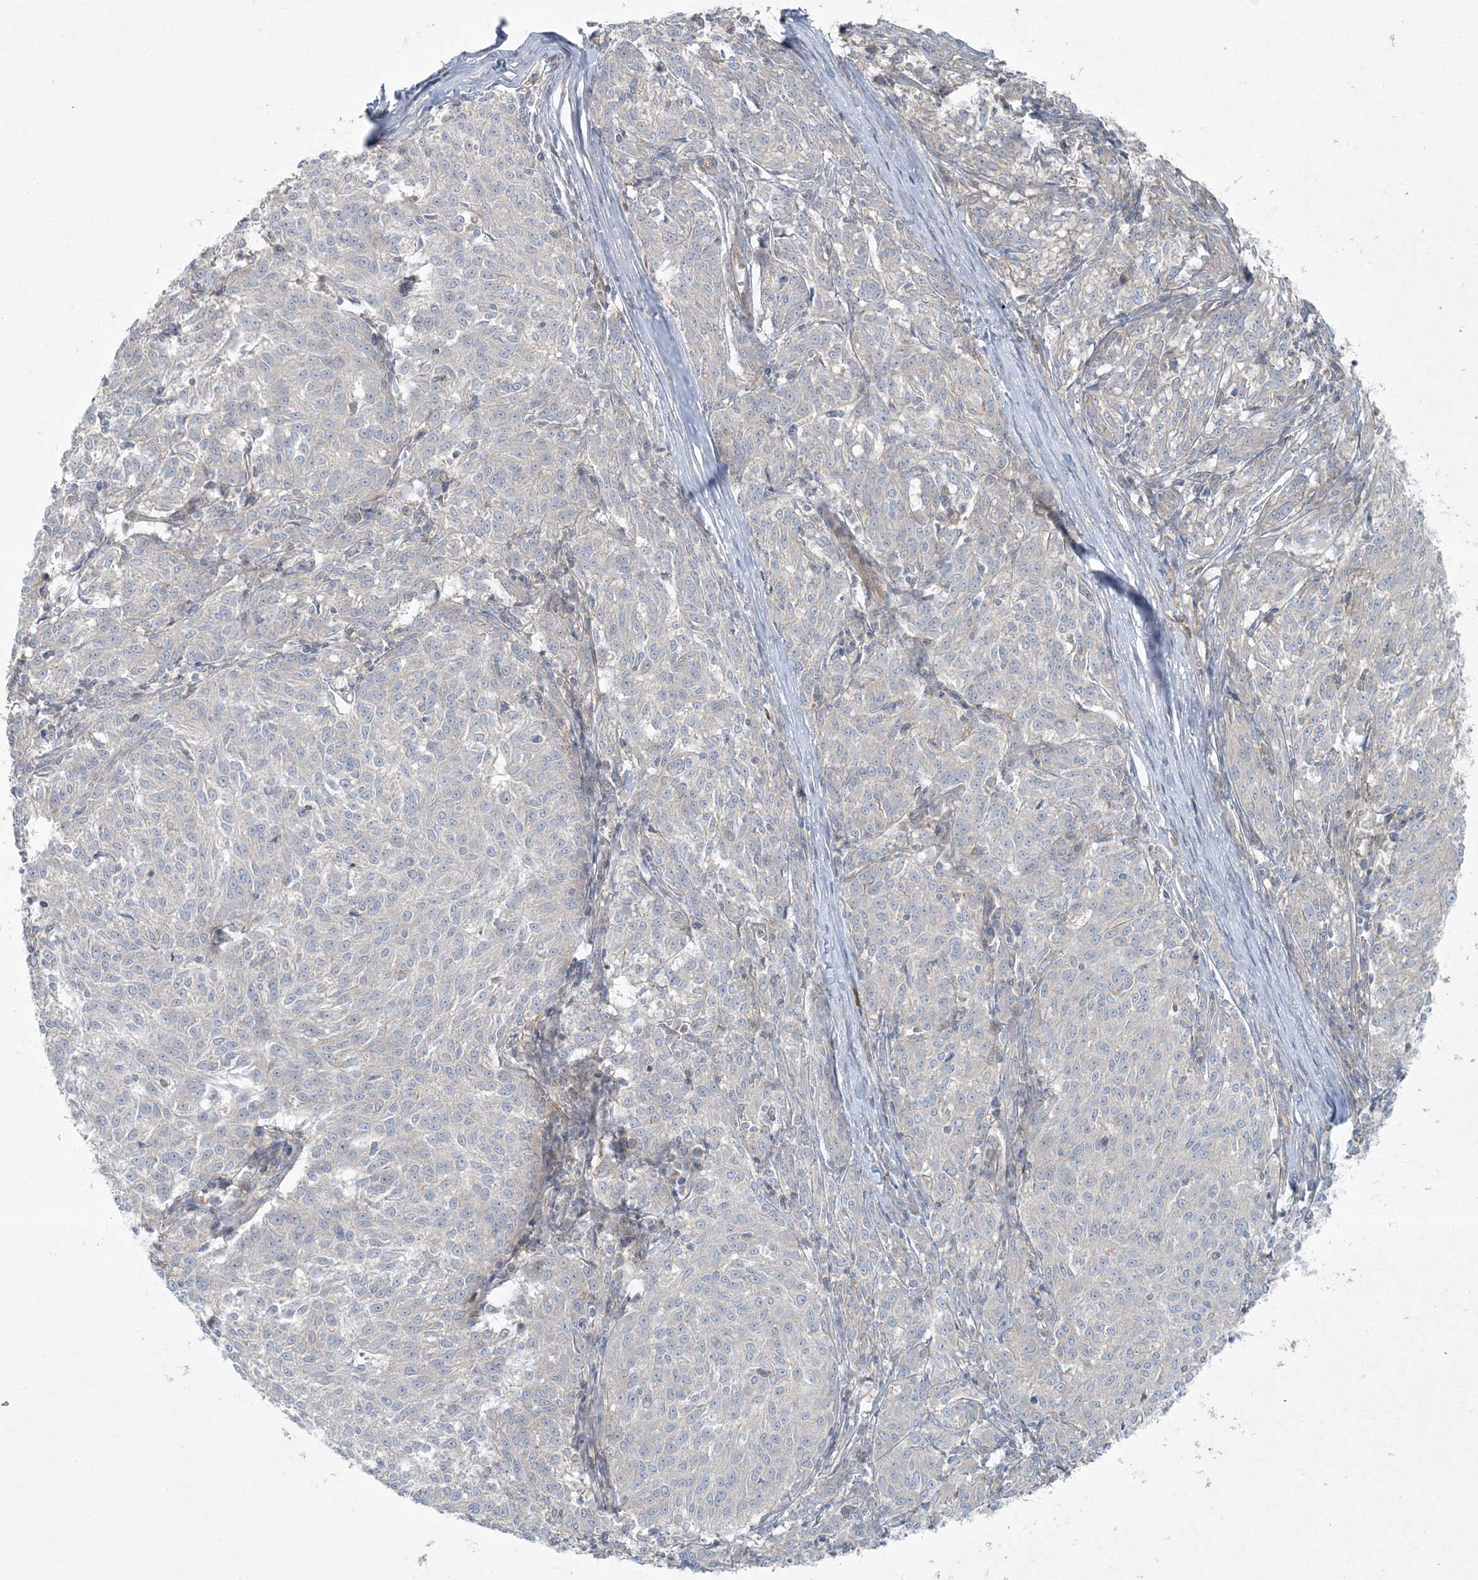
{"staining": {"intensity": "negative", "quantity": "none", "location": "none"}, "tissue": "melanoma", "cell_type": "Tumor cells", "image_type": "cancer", "snomed": [{"axis": "morphology", "description": "Malignant melanoma, NOS"}, {"axis": "topography", "description": "Skin"}], "caption": "A histopathology image of malignant melanoma stained for a protein exhibits no brown staining in tumor cells. (DAB (3,3'-diaminobenzidine) immunohistochemistry (IHC), high magnification).", "gene": "PIK3R4", "patient": {"sex": "female", "age": 72}}